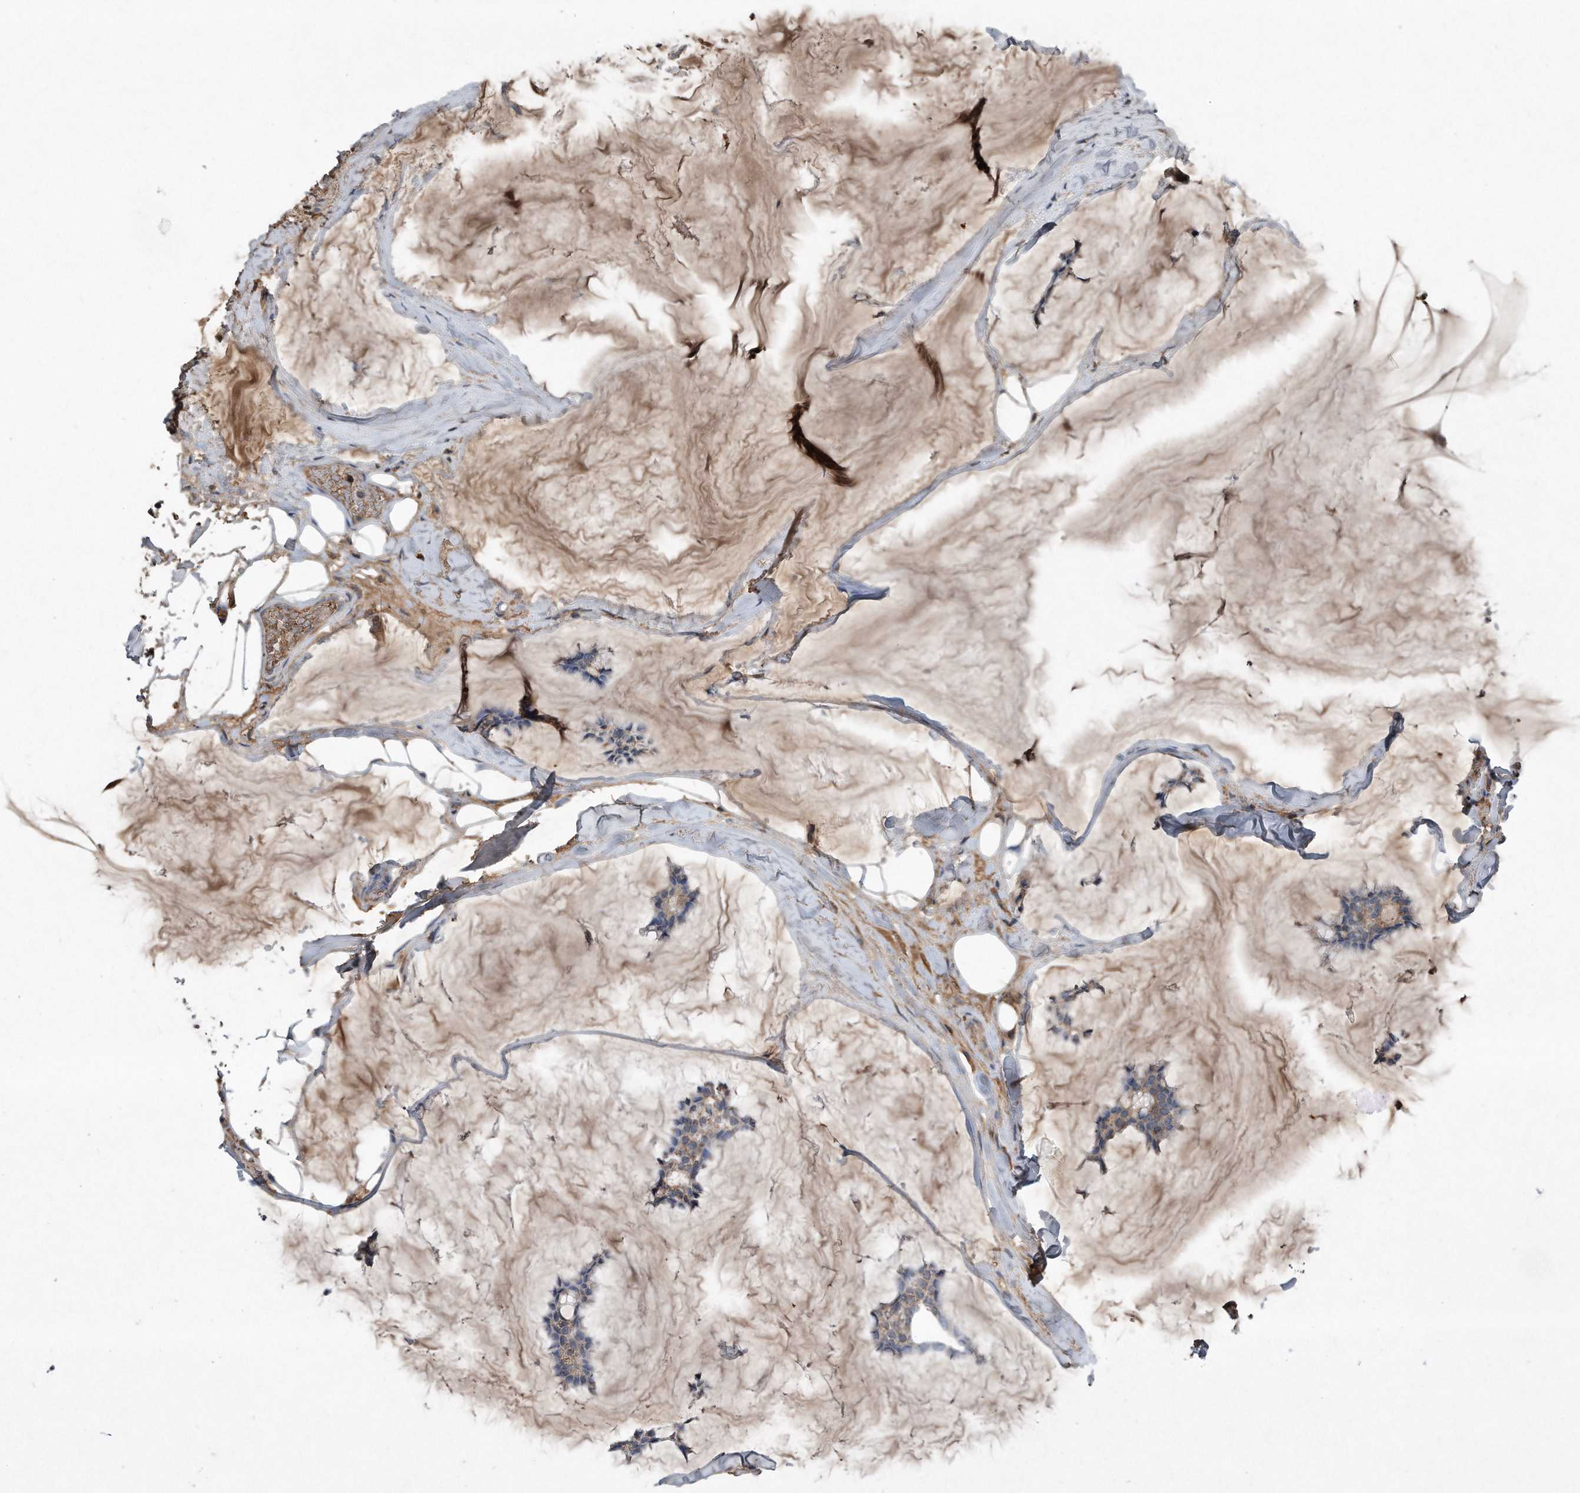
{"staining": {"intensity": "weak", "quantity": ">75%", "location": "cytoplasmic/membranous"}, "tissue": "breast cancer", "cell_type": "Tumor cells", "image_type": "cancer", "snomed": [{"axis": "morphology", "description": "Duct carcinoma"}, {"axis": "topography", "description": "Breast"}], "caption": "Intraductal carcinoma (breast) stained with IHC reveals weak cytoplasmic/membranous expression in about >75% of tumor cells.", "gene": "SDHA", "patient": {"sex": "female", "age": 93}}